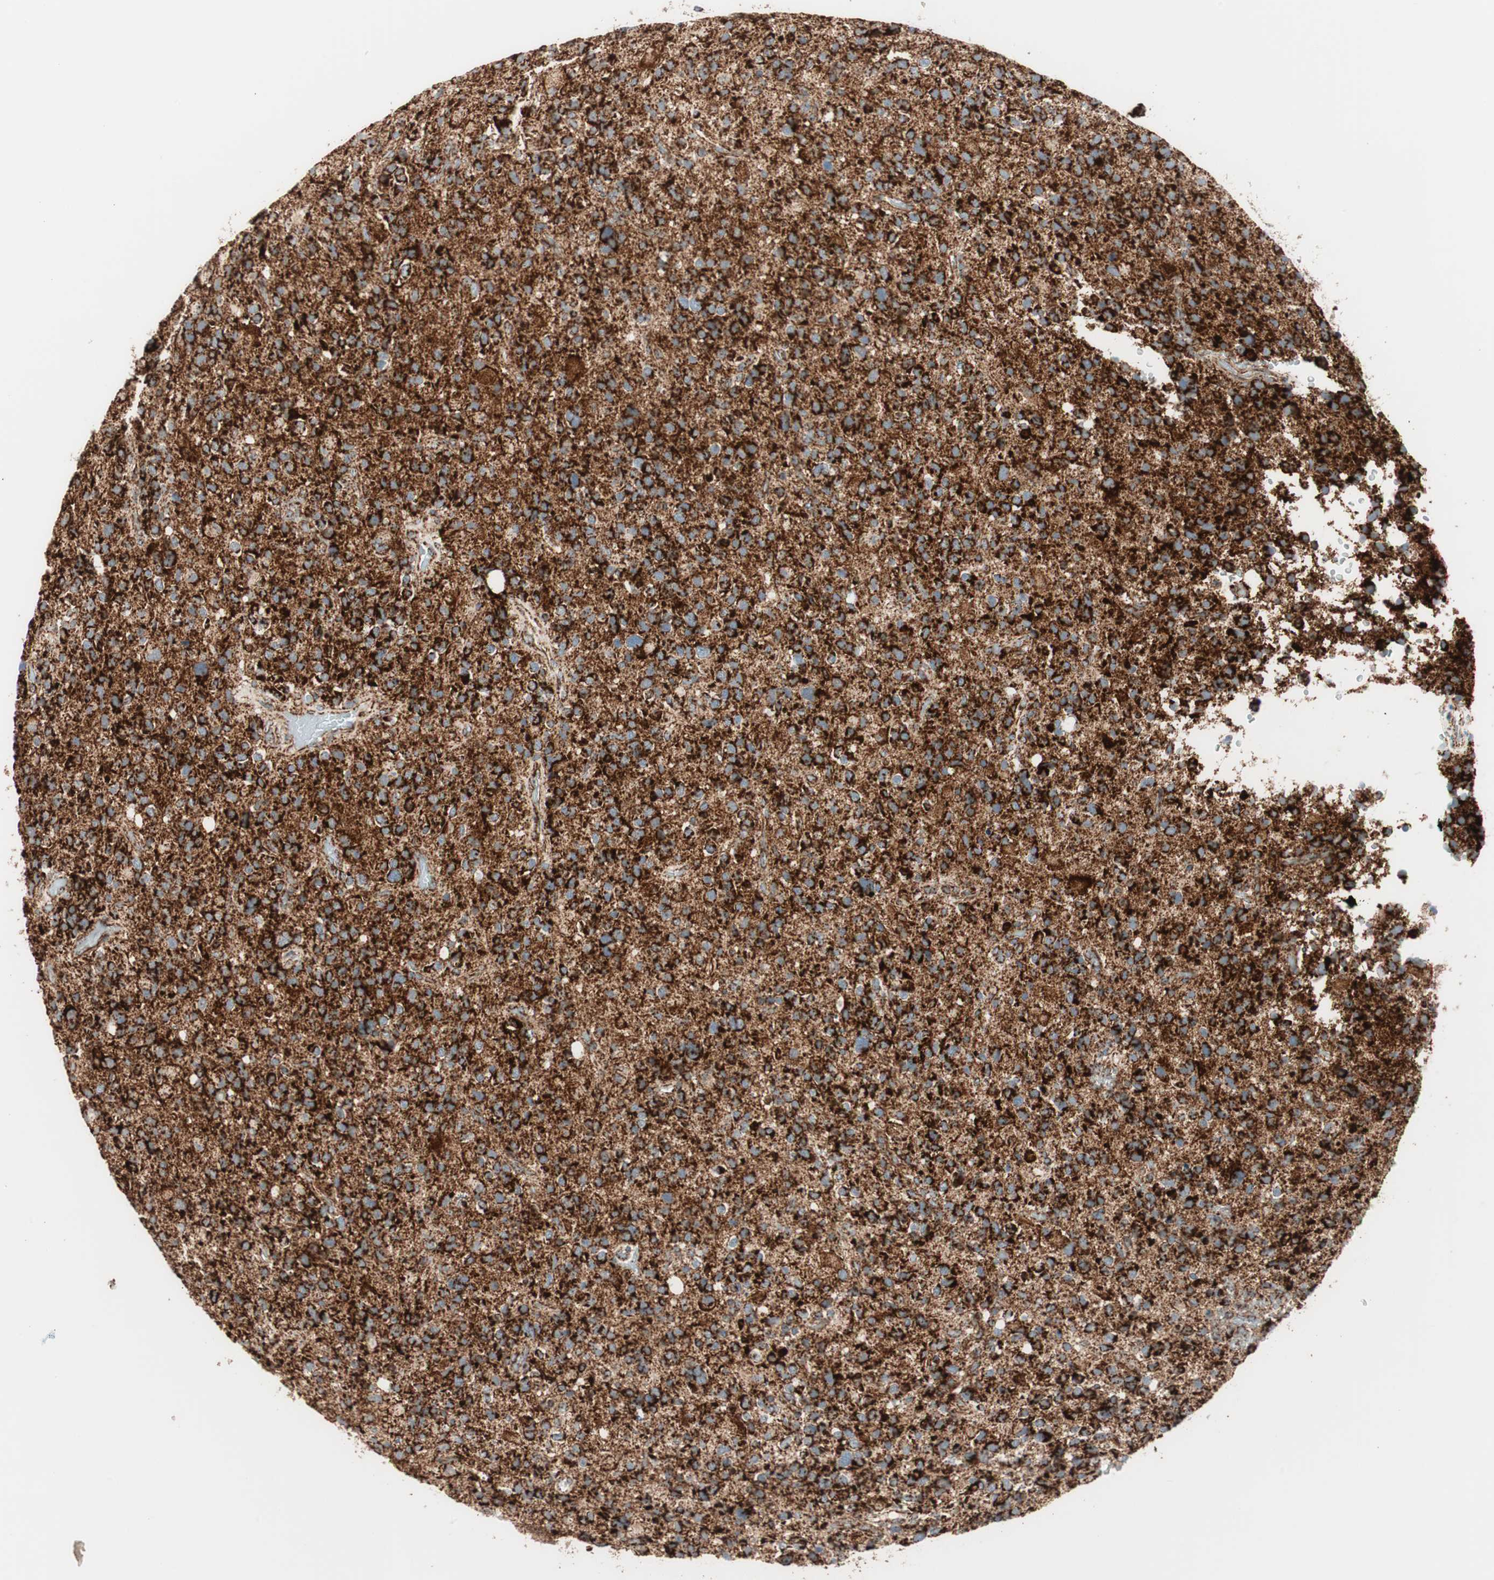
{"staining": {"intensity": "strong", "quantity": ">75%", "location": "cytoplasmic/membranous"}, "tissue": "glioma", "cell_type": "Tumor cells", "image_type": "cancer", "snomed": [{"axis": "morphology", "description": "Glioma, malignant, High grade"}, {"axis": "topography", "description": "Brain"}], "caption": "Protein staining of malignant glioma (high-grade) tissue demonstrates strong cytoplasmic/membranous expression in approximately >75% of tumor cells.", "gene": "TOMM20", "patient": {"sex": "male", "age": 48}}